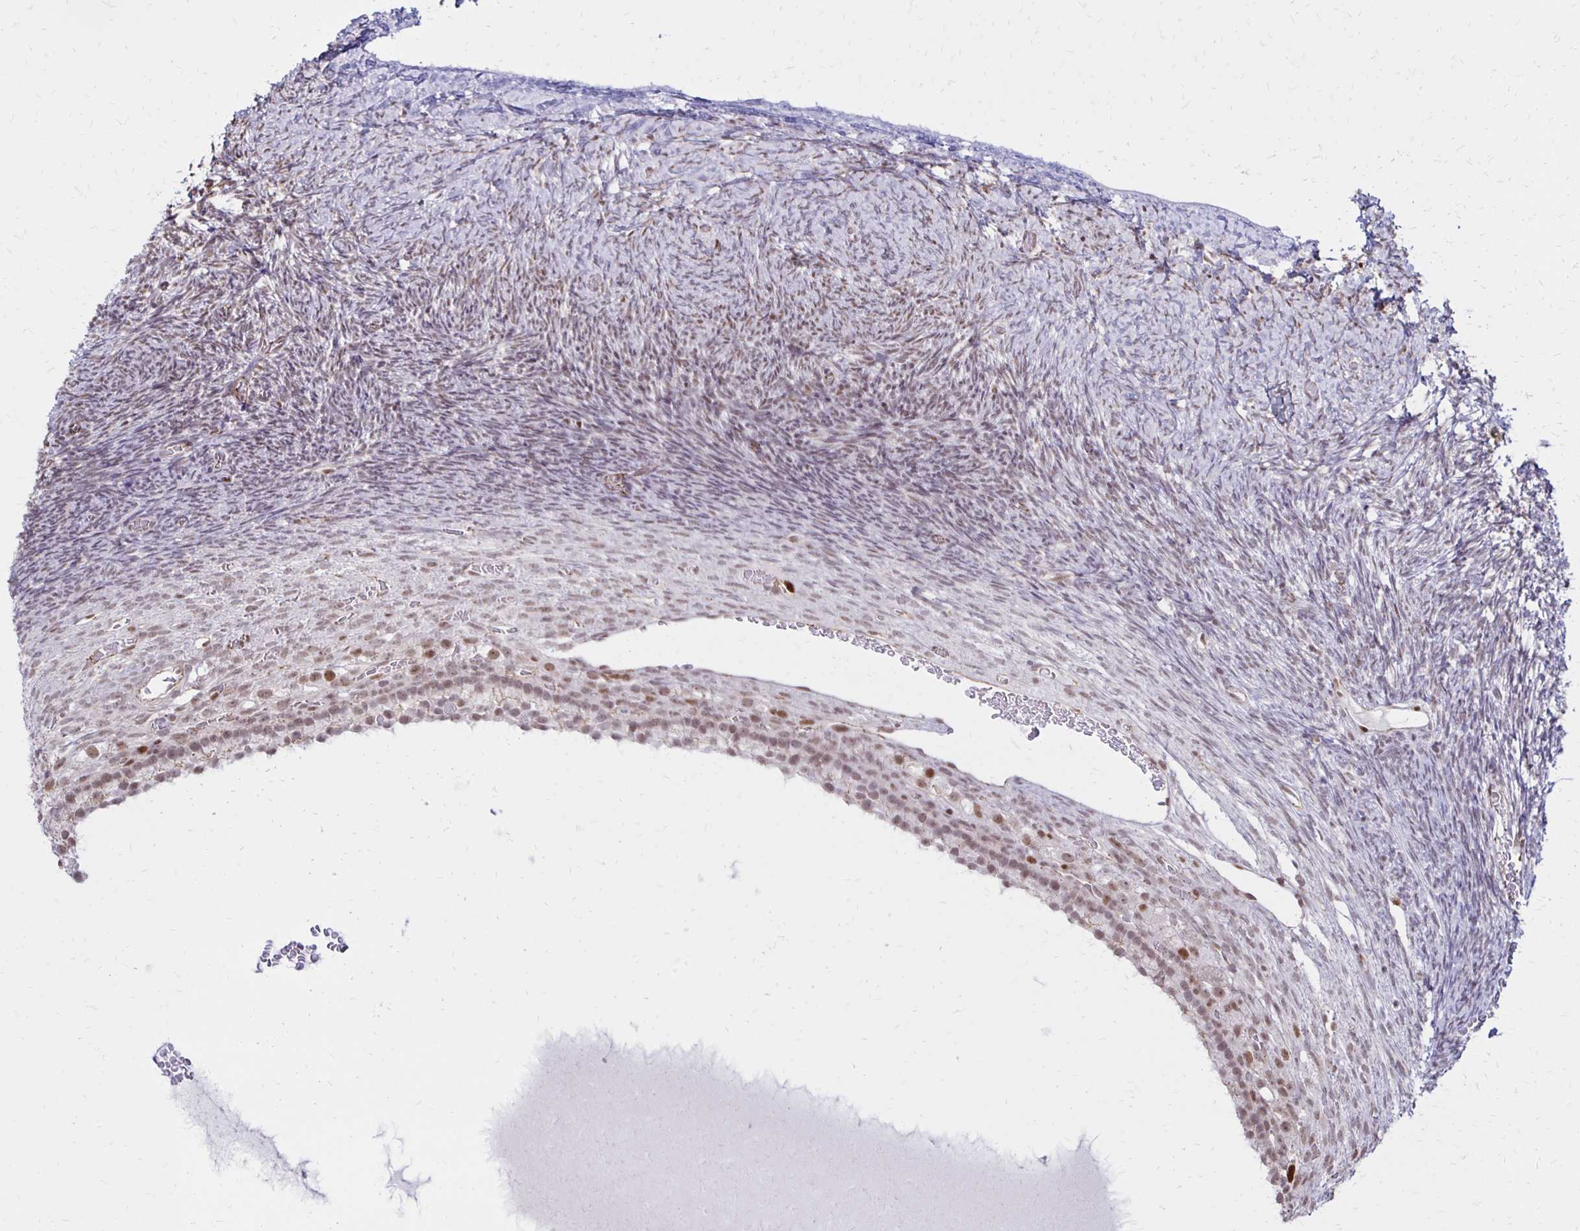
{"staining": {"intensity": "weak", "quantity": ">75%", "location": "cytoplasmic/membranous"}, "tissue": "ovary", "cell_type": "Follicle cells", "image_type": "normal", "snomed": [{"axis": "morphology", "description": "Normal tissue, NOS"}, {"axis": "topography", "description": "Ovary"}], "caption": "IHC (DAB (3,3'-diaminobenzidine)) staining of unremarkable human ovary reveals weak cytoplasmic/membranous protein positivity in approximately >75% of follicle cells.", "gene": "DDB2", "patient": {"sex": "female", "age": 39}}